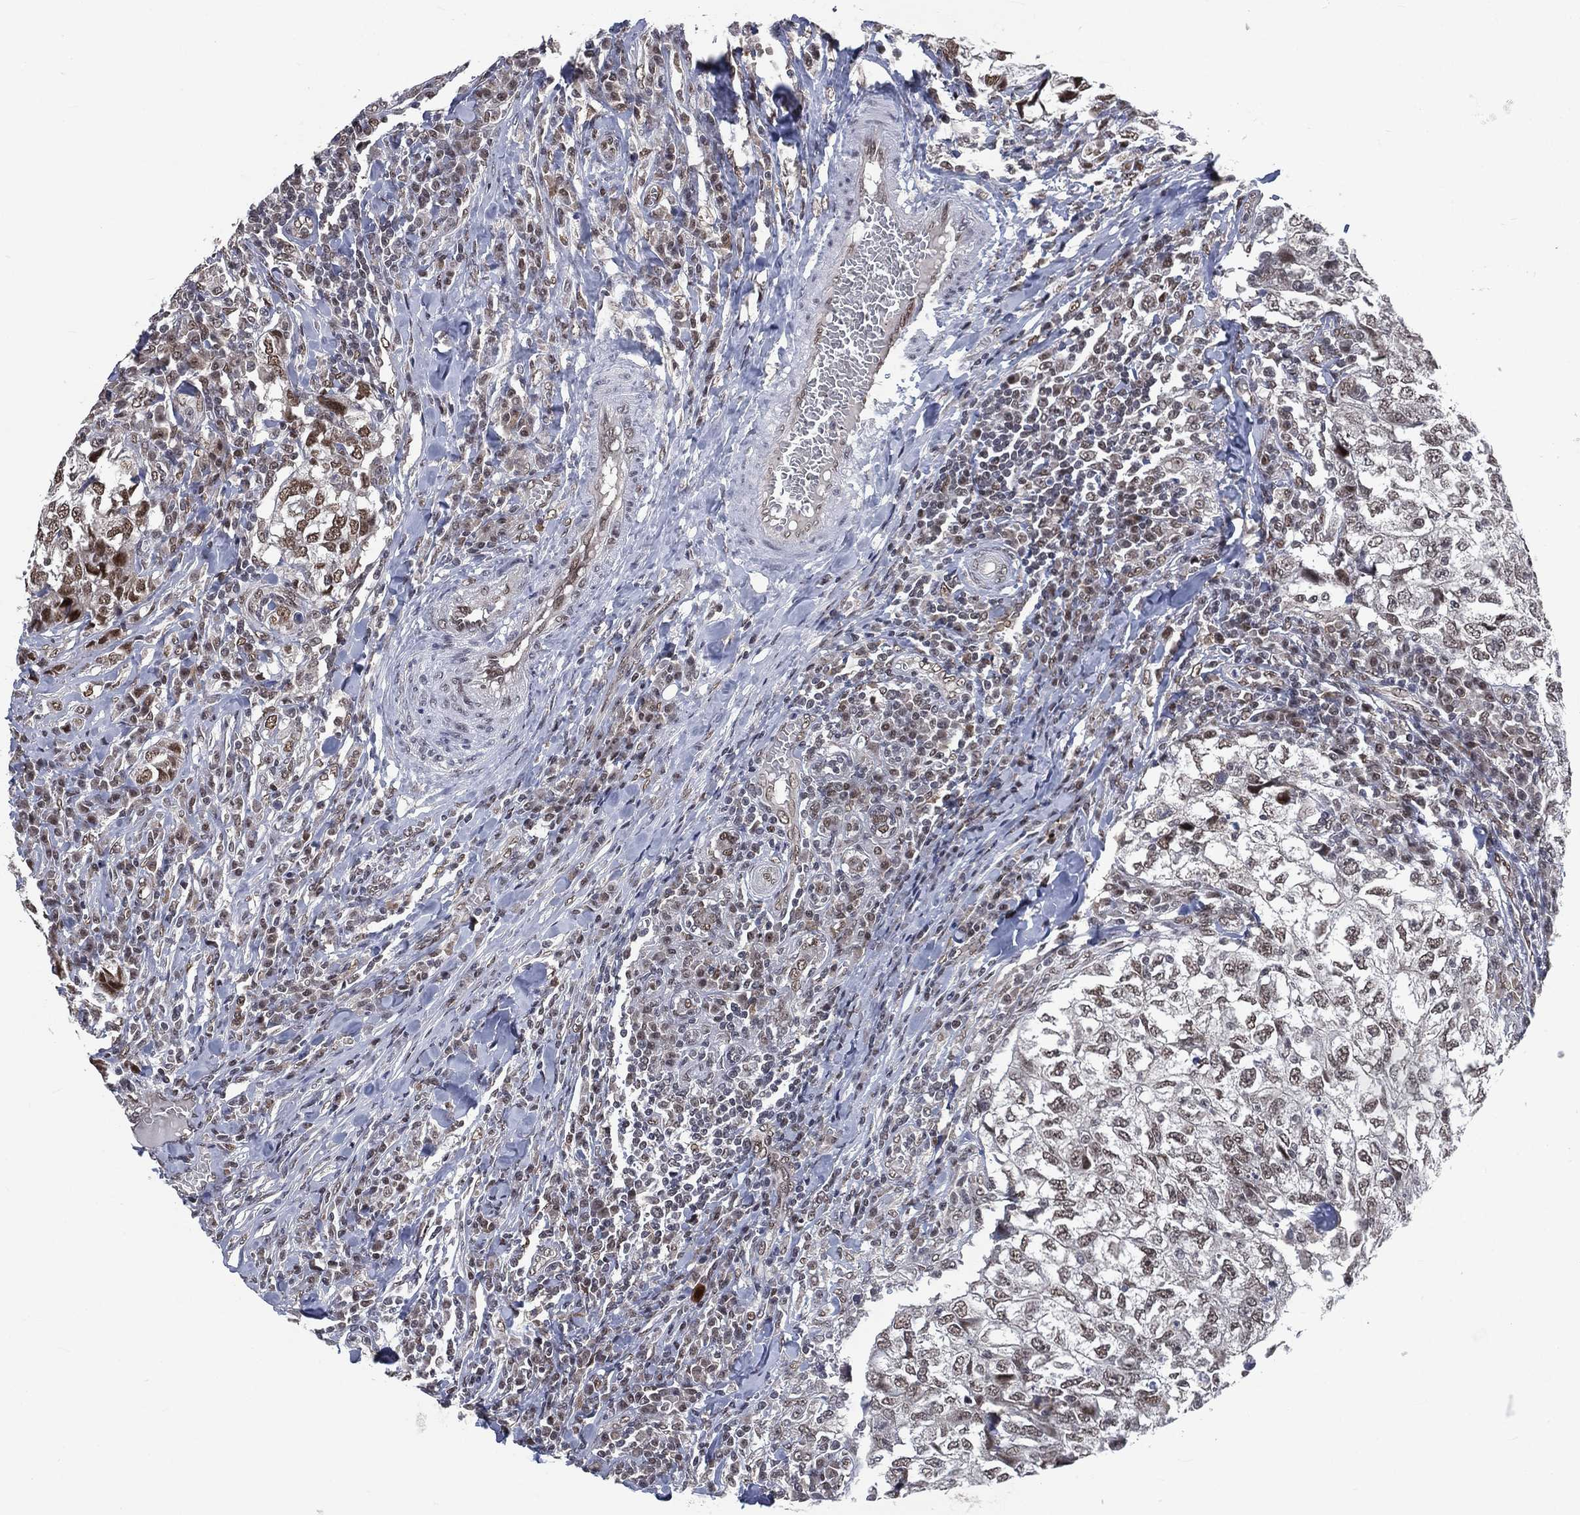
{"staining": {"intensity": "moderate", "quantity": "<25%", "location": "nuclear"}, "tissue": "breast cancer", "cell_type": "Tumor cells", "image_type": "cancer", "snomed": [{"axis": "morphology", "description": "Duct carcinoma"}, {"axis": "topography", "description": "Breast"}], "caption": "Tumor cells reveal moderate nuclear expression in approximately <25% of cells in intraductal carcinoma (breast).", "gene": "YLPM1", "patient": {"sex": "female", "age": 30}}